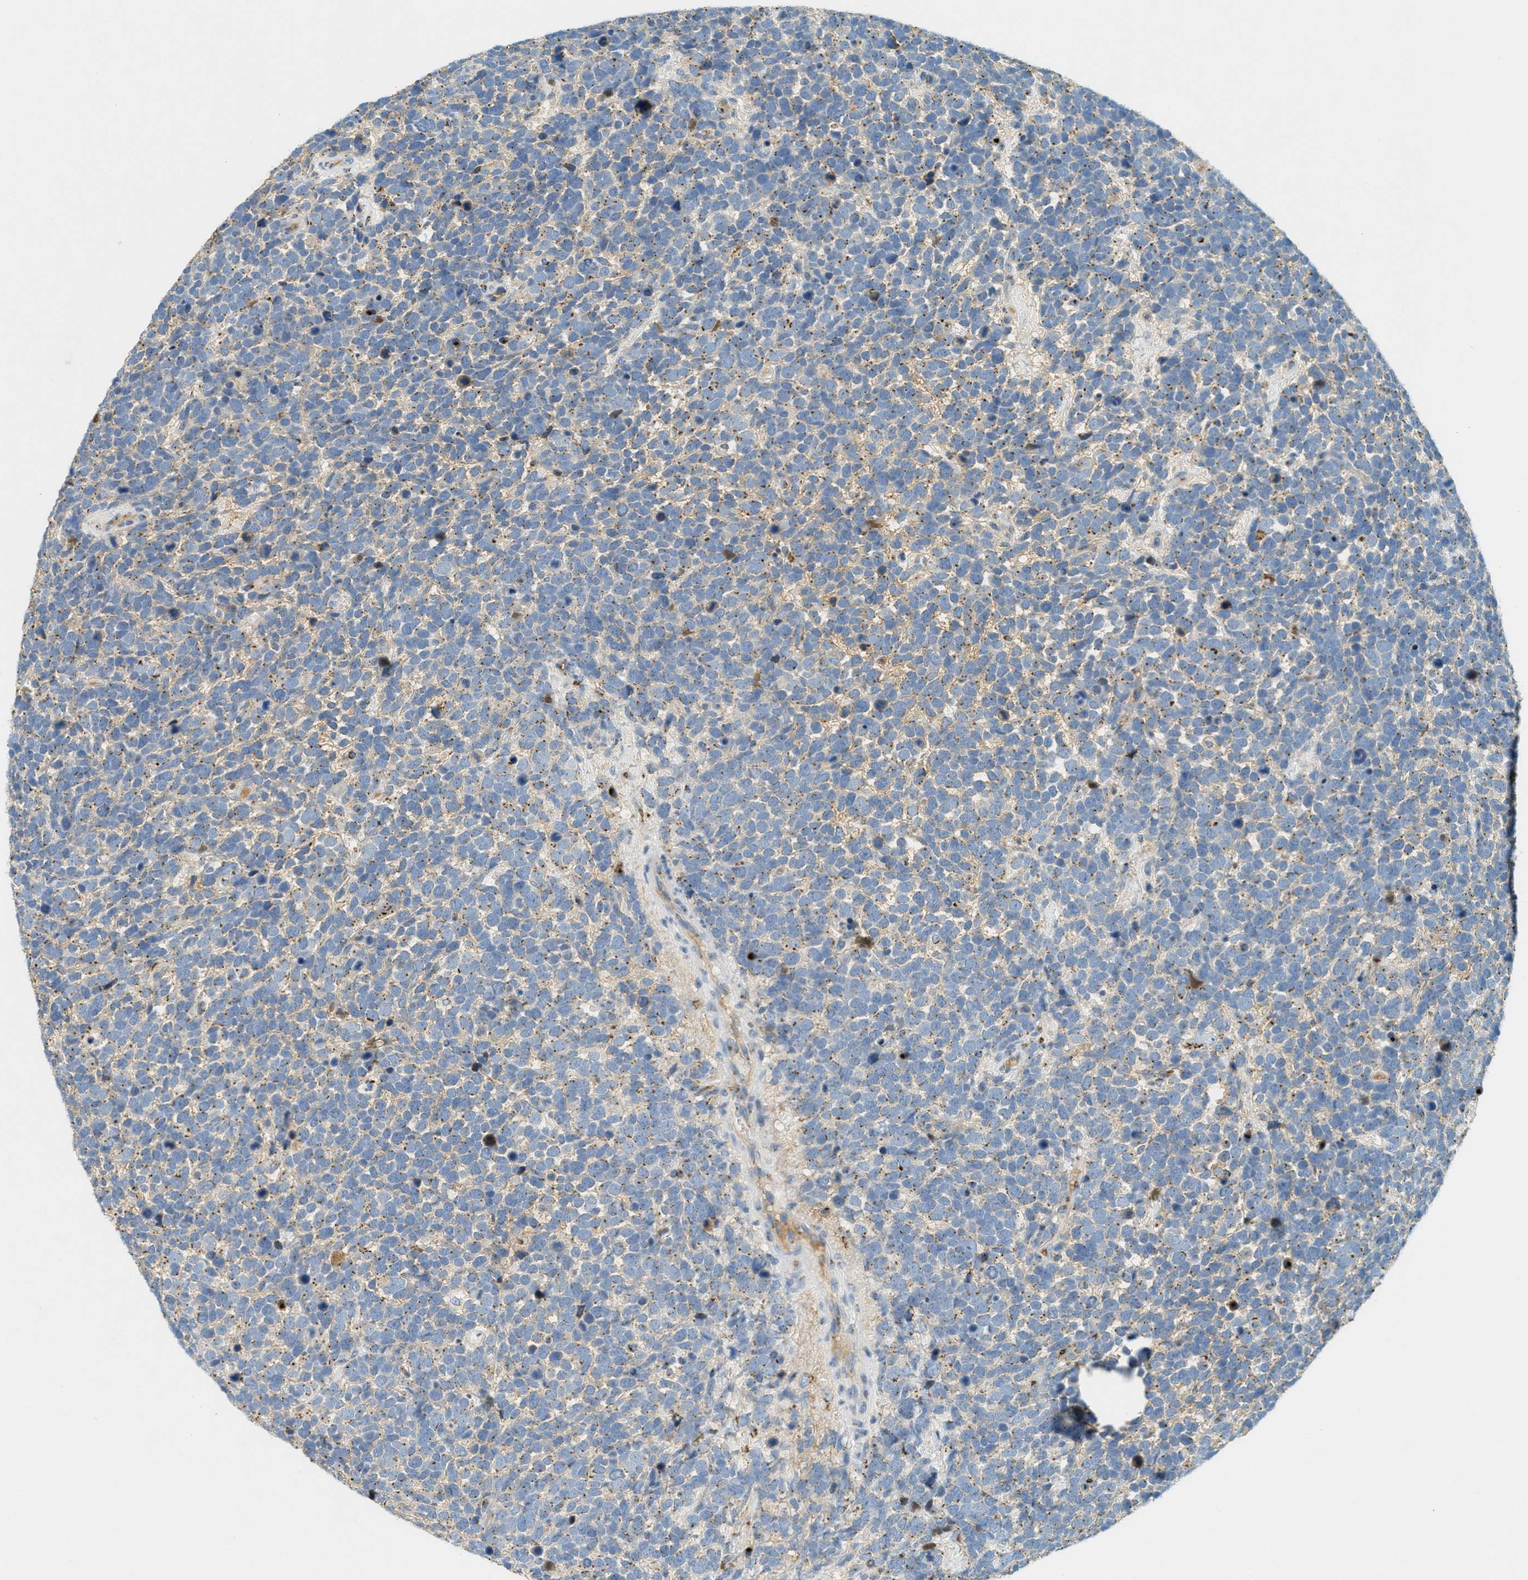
{"staining": {"intensity": "moderate", "quantity": "<25%", "location": "cytoplasmic/membranous"}, "tissue": "urothelial cancer", "cell_type": "Tumor cells", "image_type": "cancer", "snomed": [{"axis": "morphology", "description": "Urothelial carcinoma, High grade"}, {"axis": "topography", "description": "Urinary bladder"}], "caption": "Immunohistochemical staining of human high-grade urothelial carcinoma reveals low levels of moderate cytoplasmic/membranous expression in approximately <25% of tumor cells.", "gene": "ENTPD4", "patient": {"sex": "female", "age": 82}}